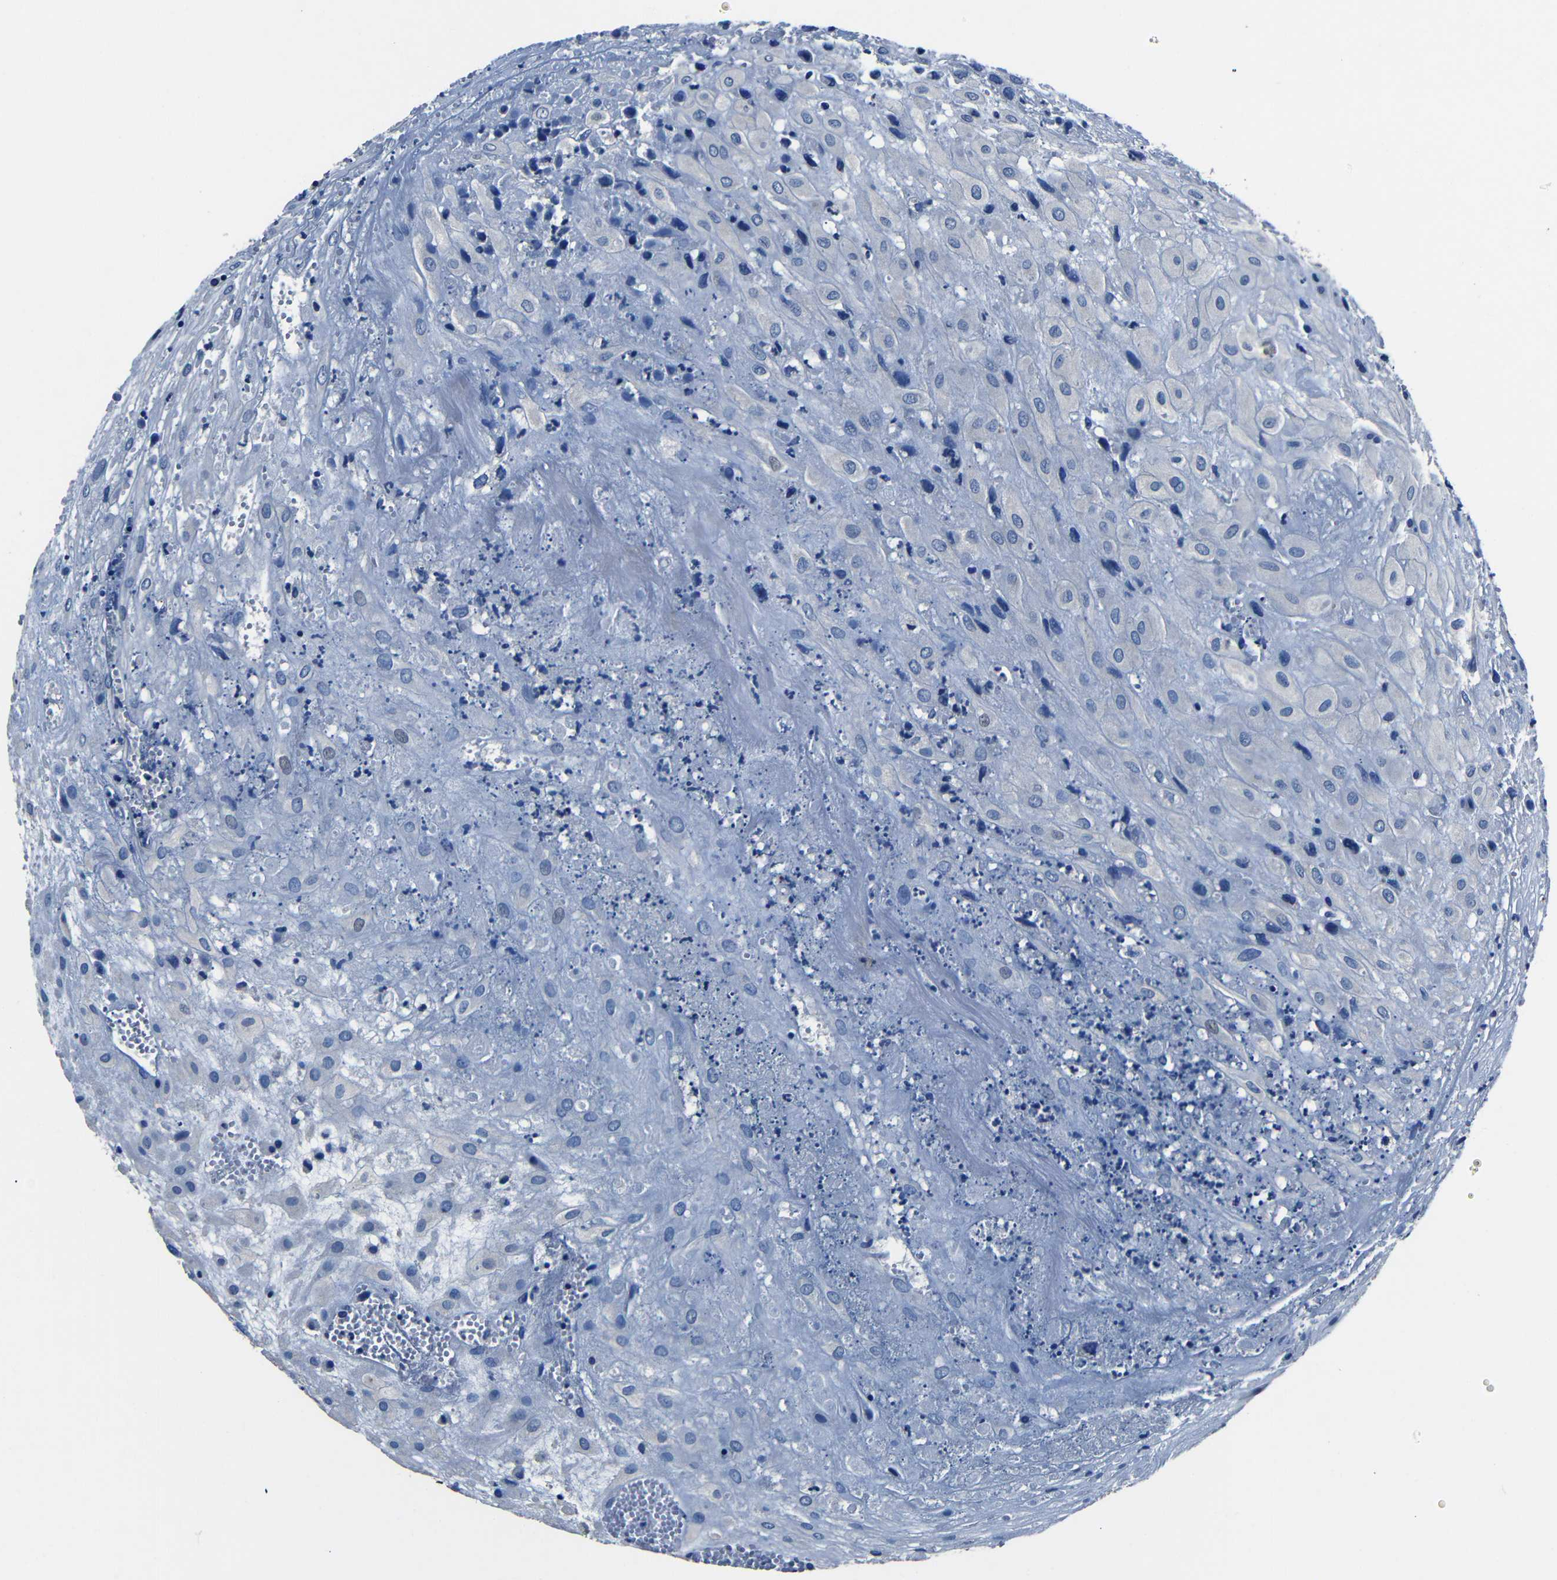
{"staining": {"intensity": "negative", "quantity": "none", "location": "none"}, "tissue": "placenta", "cell_type": "Decidual cells", "image_type": "normal", "snomed": [{"axis": "morphology", "description": "Normal tissue, NOS"}, {"axis": "topography", "description": "Placenta"}], "caption": "Immunohistochemical staining of unremarkable human placenta reveals no significant expression in decidual cells.", "gene": "NCMAP", "patient": {"sex": "female", "age": 18}}